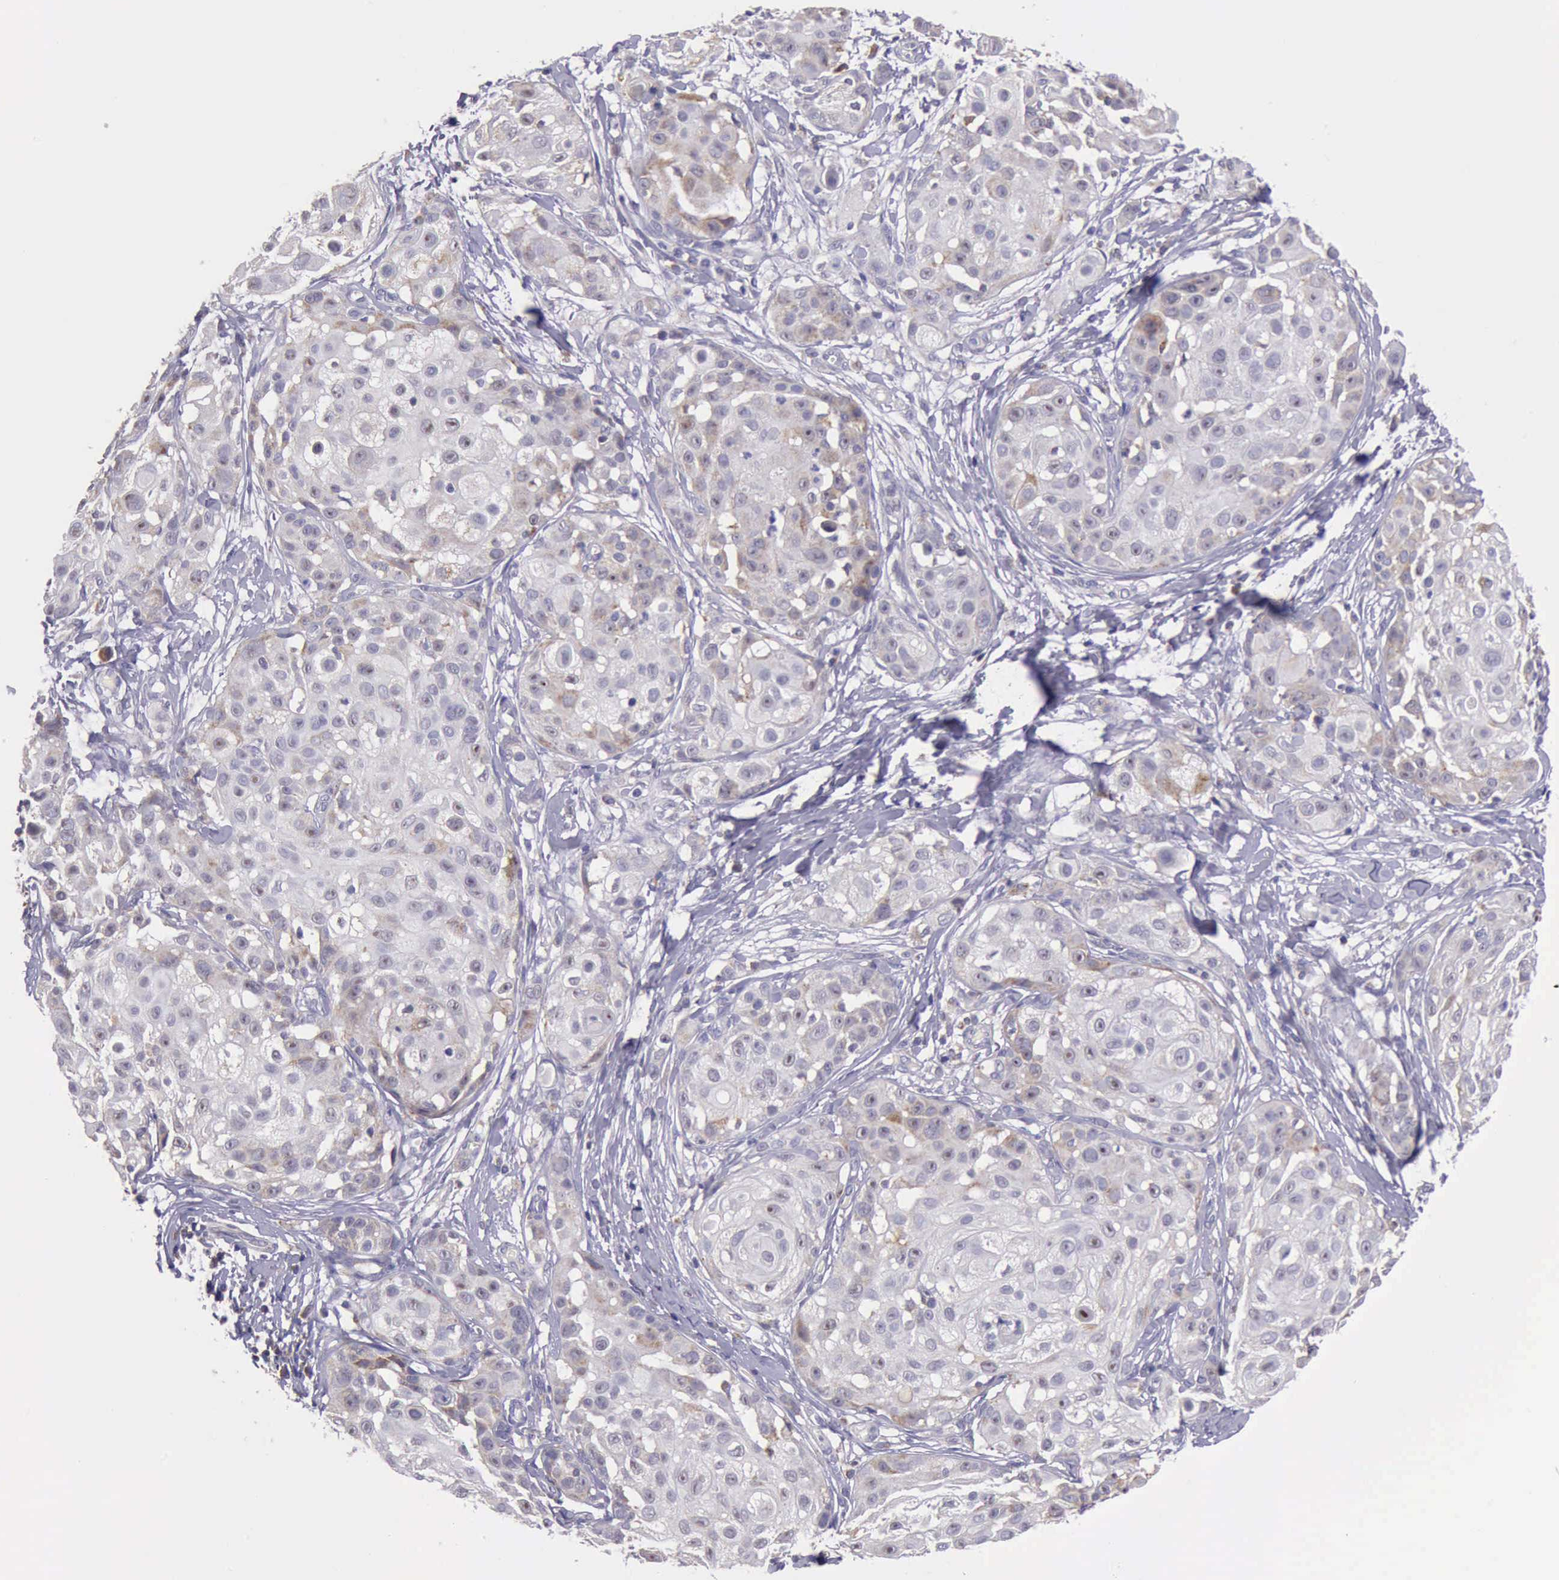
{"staining": {"intensity": "weak", "quantity": "<25%", "location": "cytoplasmic/membranous"}, "tissue": "skin cancer", "cell_type": "Tumor cells", "image_type": "cancer", "snomed": [{"axis": "morphology", "description": "Squamous cell carcinoma, NOS"}, {"axis": "topography", "description": "Skin"}], "caption": "This is an immunohistochemistry (IHC) micrograph of human skin cancer. There is no expression in tumor cells.", "gene": "TXN2", "patient": {"sex": "female", "age": 57}}